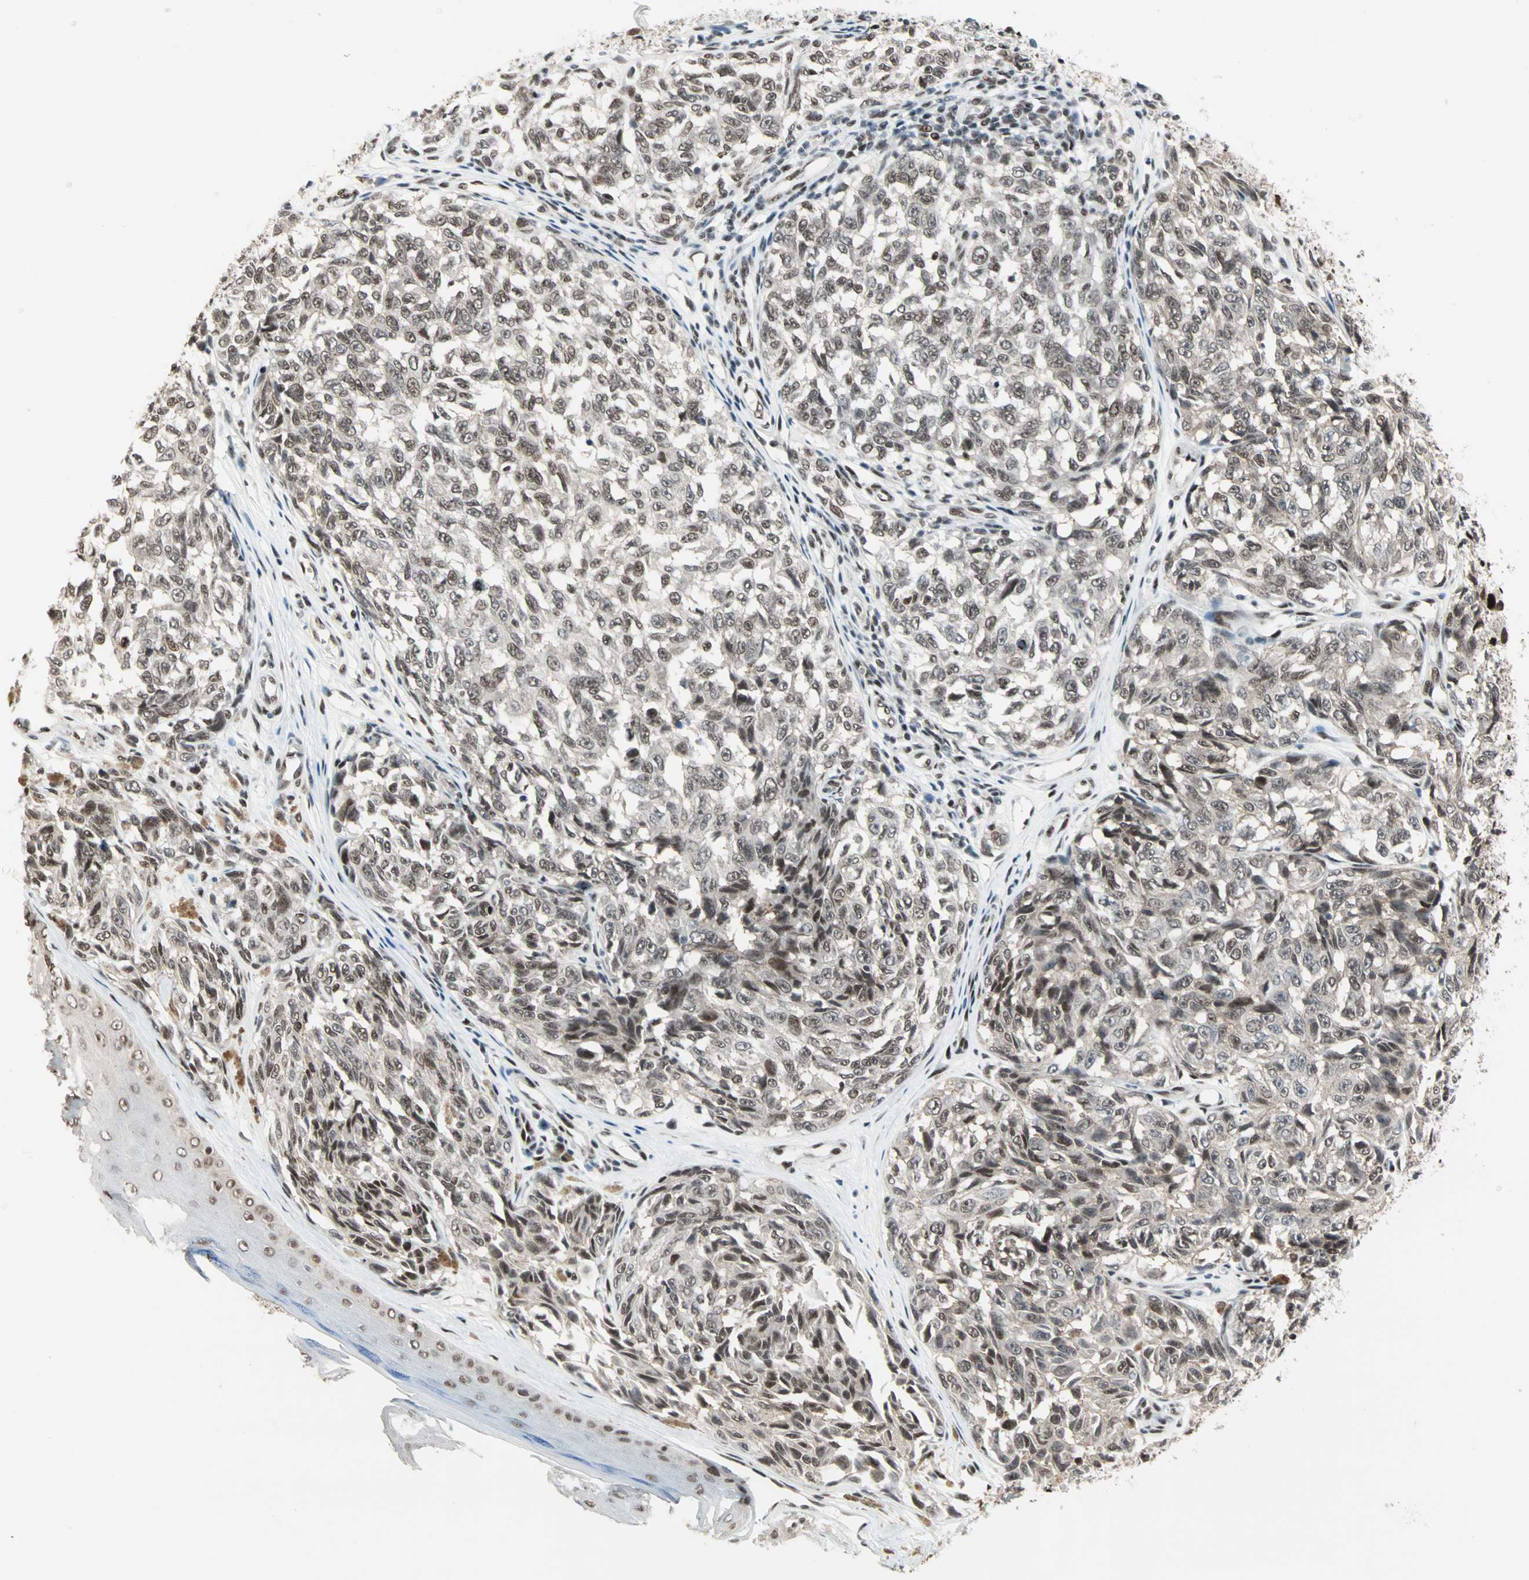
{"staining": {"intensity": "moderate", "quantity": ">75%", "location": "nuclear"}, "tissue": "melanoma", "cell_type": "Tumor cells", "image_type": "cancer", "snomed": [{"axis": "morphology", "description": "Malignant melanoma, NOS"}, {"axis": "topography", "description": "Skin"}], "caption": "Protein staining by immunohistochemistry (IHC) demonstrates moderate nuclear staining in about >75% of tumor cells in malignant melanoma.", "gene": "BLM", "patient": {"sex": "female", "age": 64}}